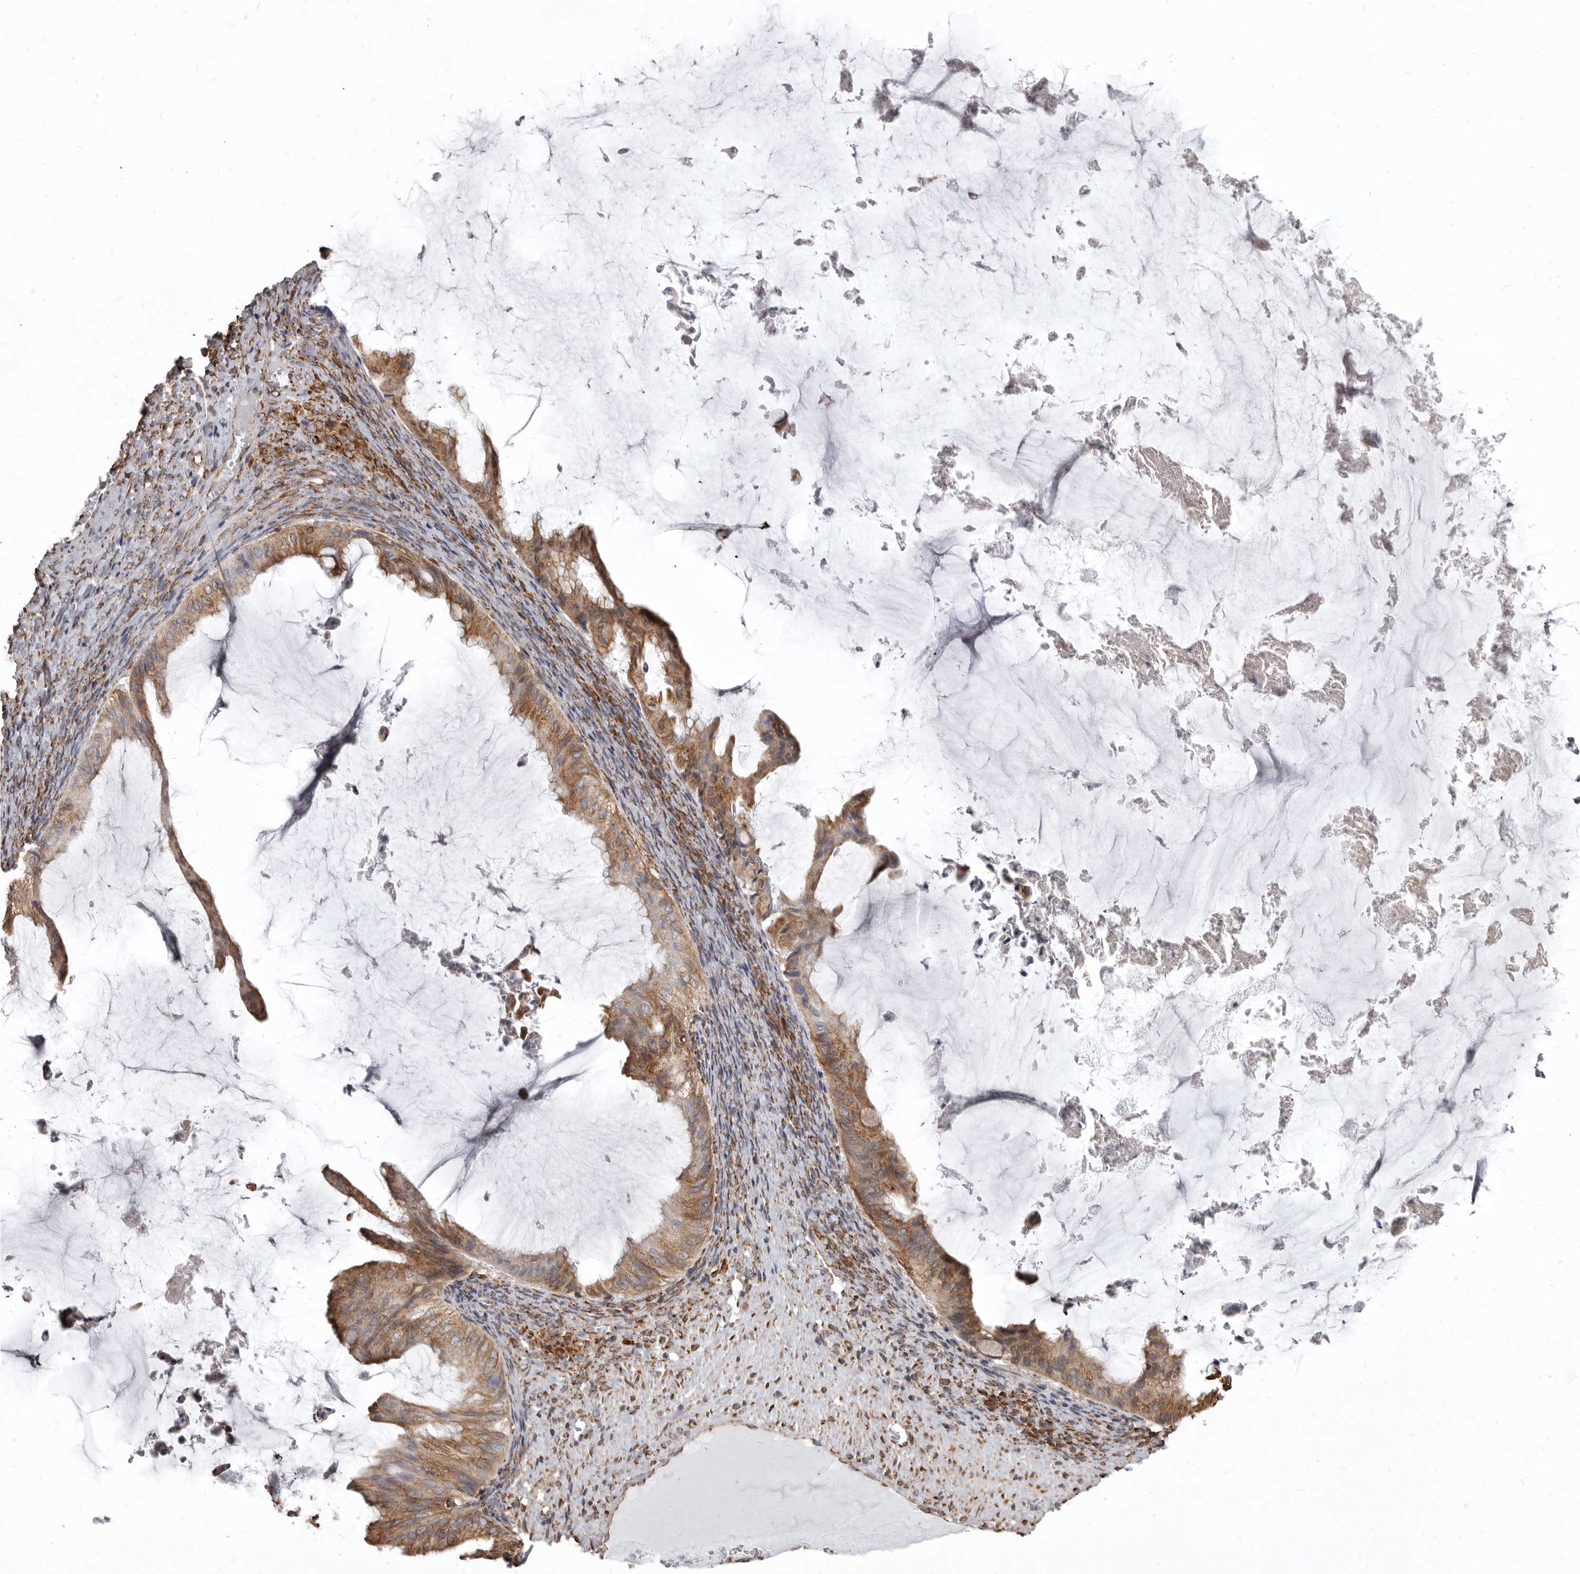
{"staining": {"intensity": "moderate", "quantity": ">75%", "location": "cytoplasmic/membranous"}, "tissue": "ovarian cancer", "cell_type": "Tumor cells", "image_type": "cancer", "snomed": [{"axis": "morphology", "description": "Cystadenocarcinoma, mucinous, NOS"}, {"axis": "topography", "description": "Ovary"}], "caption": "Ovarian cancer was stained to show a protein in brown. There is medium levels of moderate cytoplasmic/membranous positivity in about >75% of tumor cells.", "gene": "CDK5RAP3", "patient": {"sex": "female", "age": 61}}